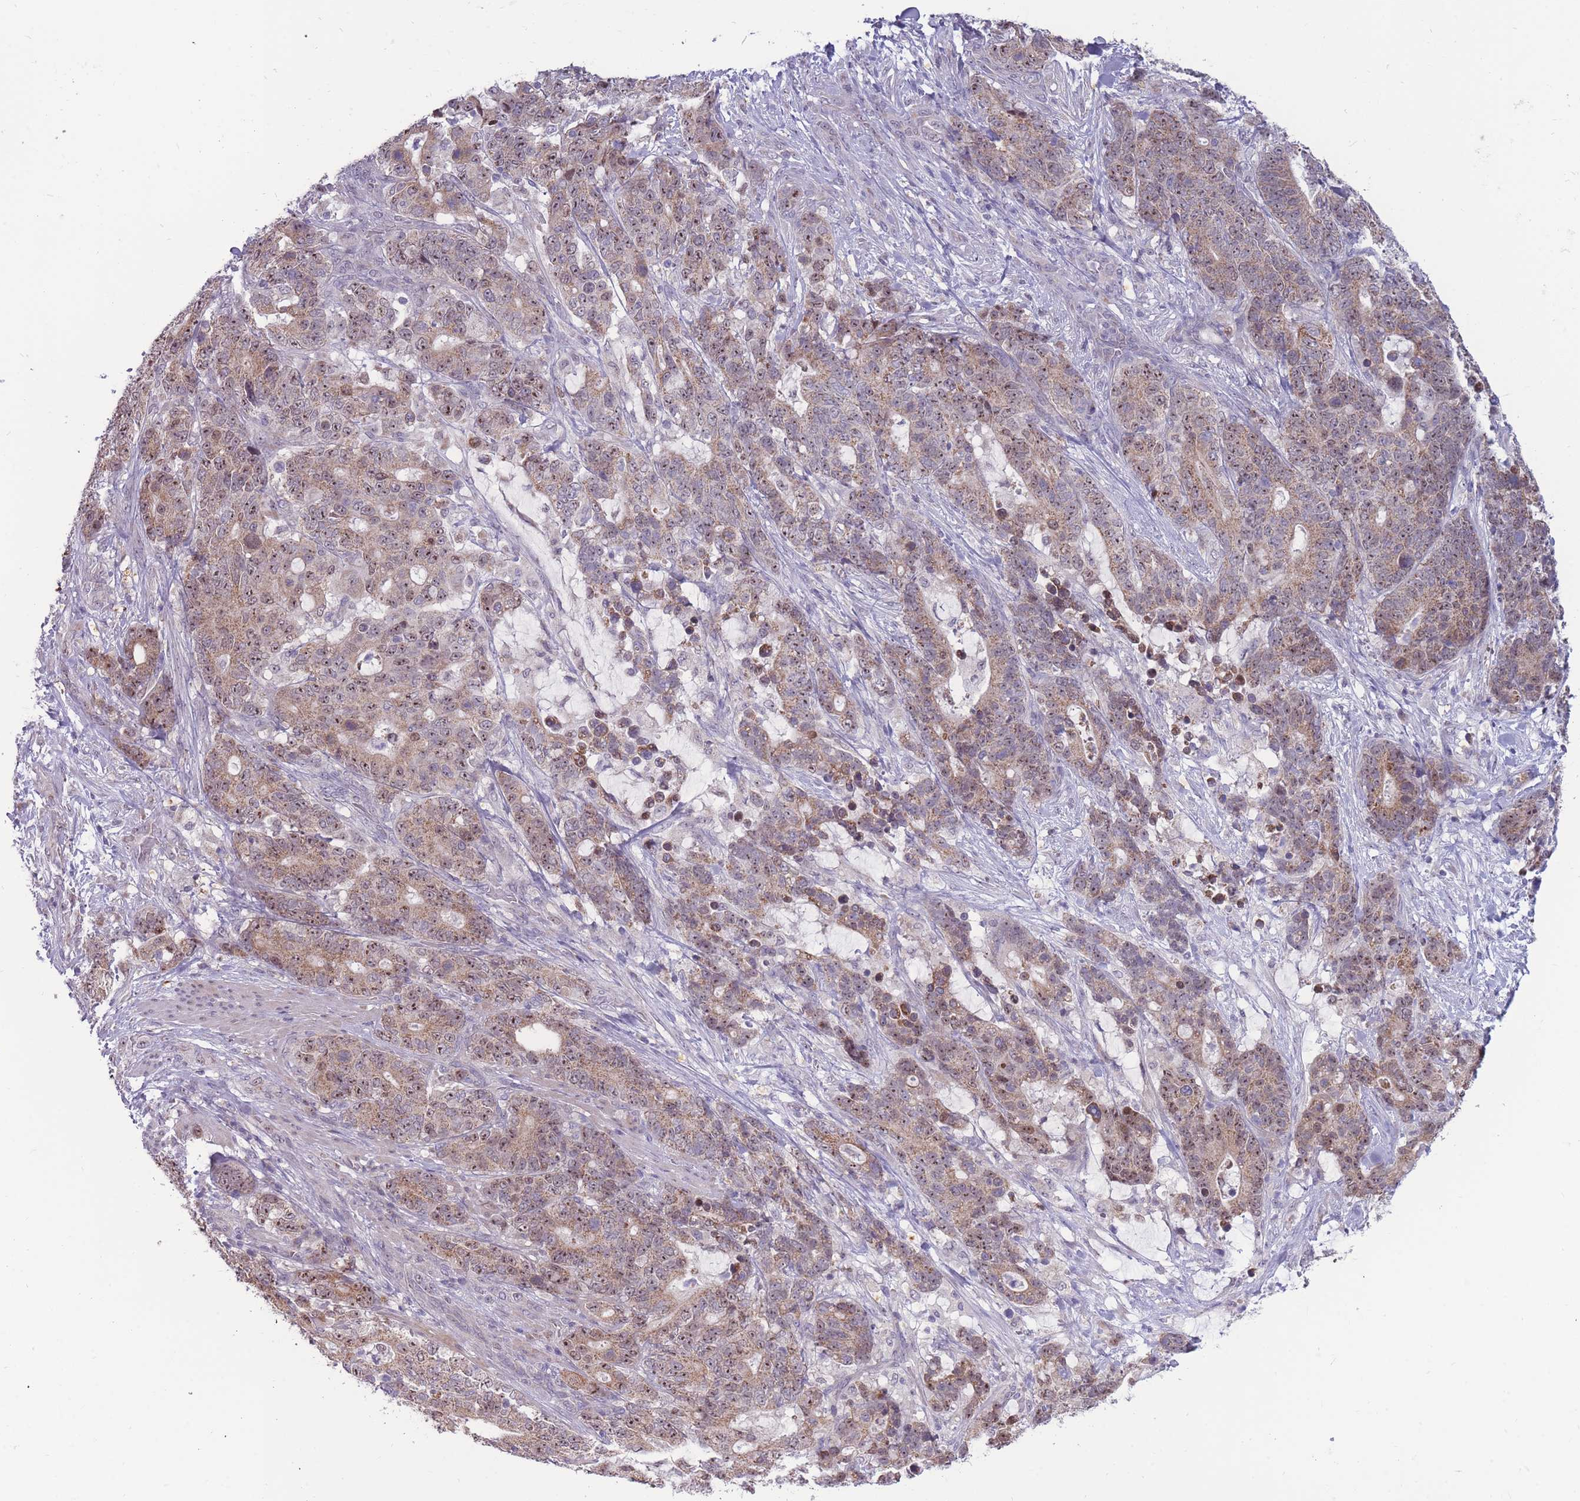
{"staining": {"intensity": "moderate", "quantity": ">75%", "location": "cytoplasmic/membranous,nuclear"}, "tissue": "stomach cancer", "cell_type": "Tumor cells", "image_type": "cancer", "snomed": [{"axis": "morphology", "description": "Normal tissue, NOS"}, {"axis": "morphology", "description": "Adenocarcinoma, NOS"}, {"axis": "topography", "description": "Stomach"}], "caption": "Protein staining of stomach cancer (adenocarcinoma) tissue shows moderate cytoplasmic/membranous and nuclear staining in about >75% of tumor cells.", "gene": "MCIDAS", "patient": {"sex": "female", "age": 64}}